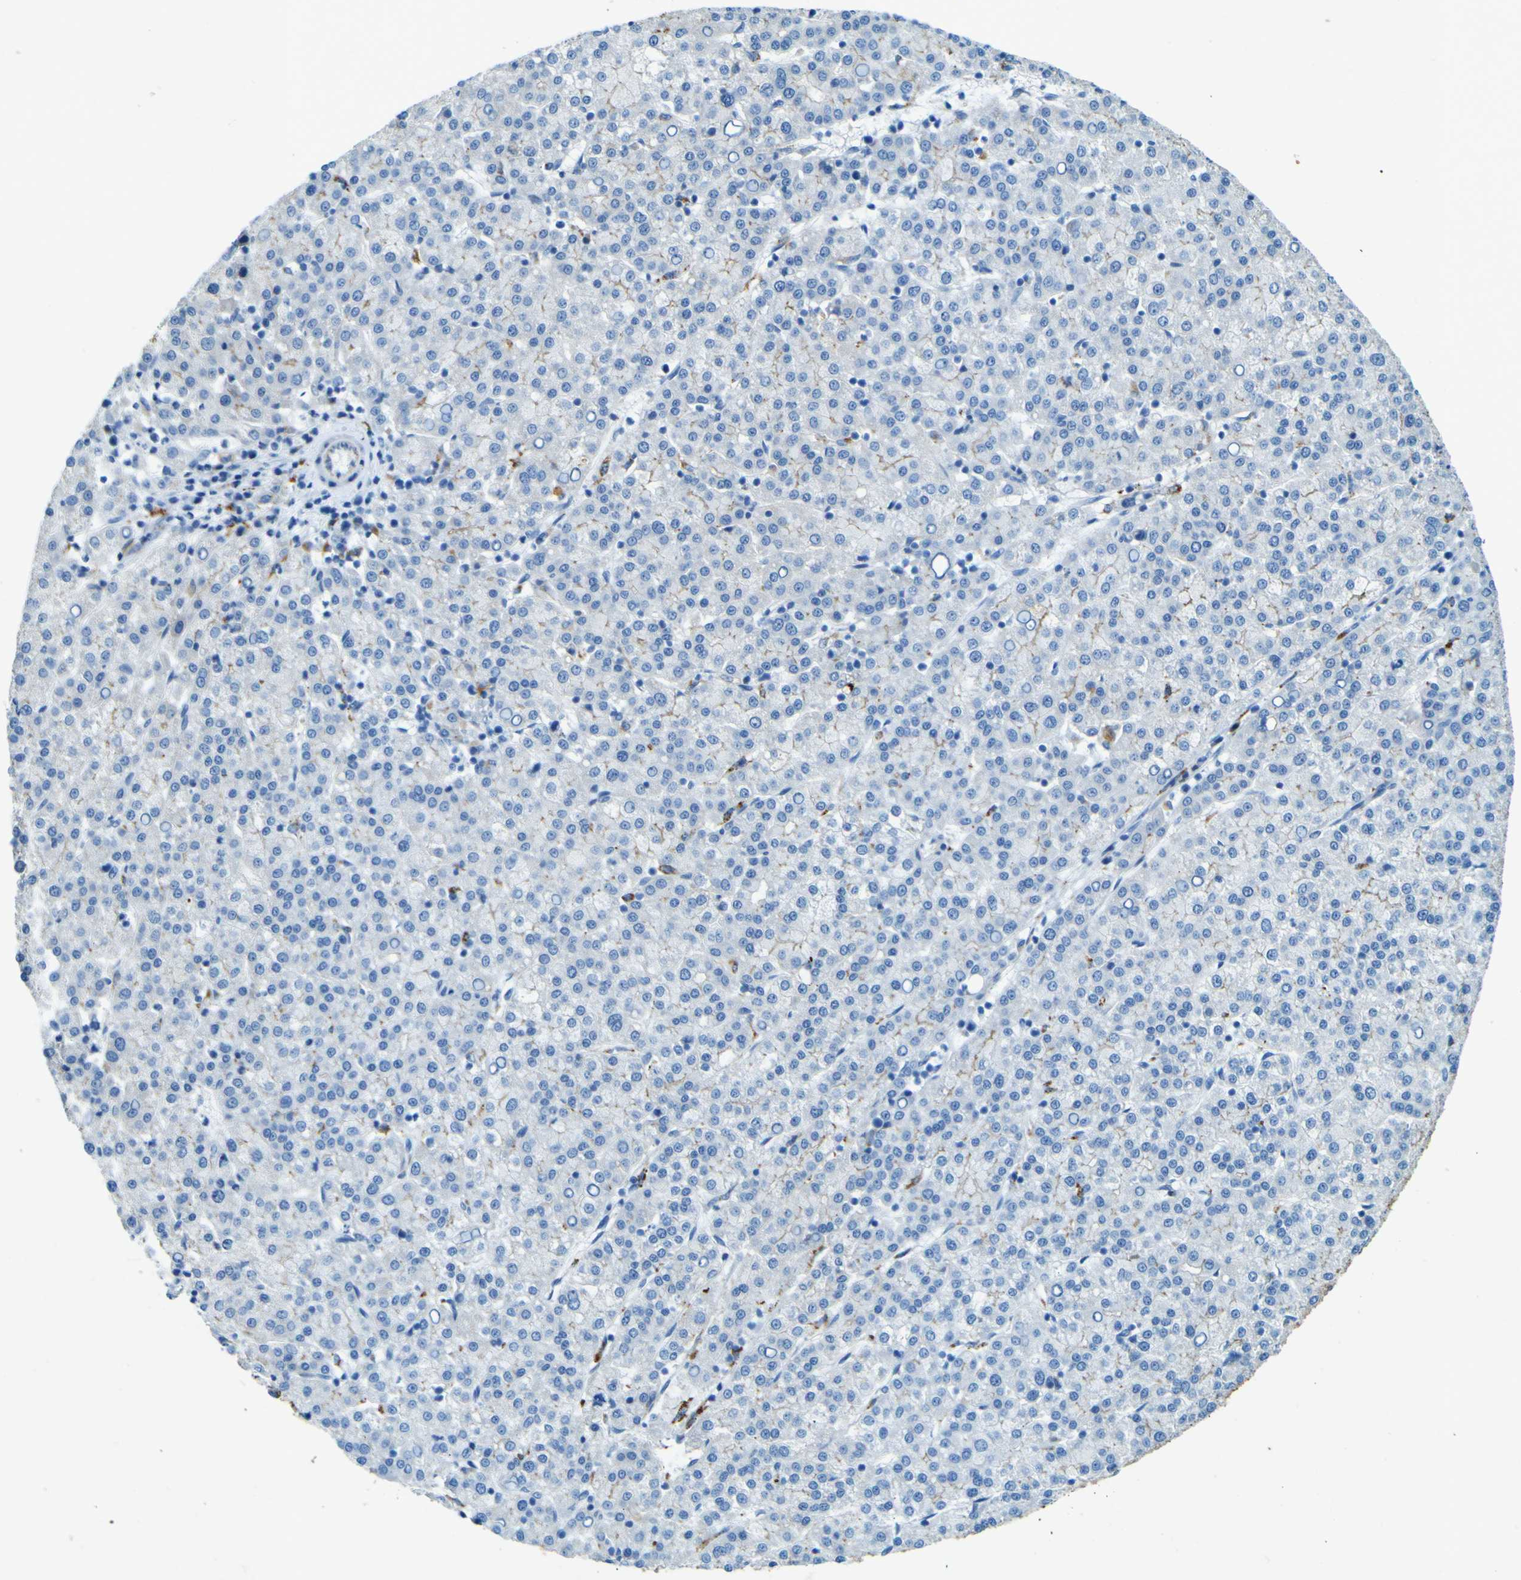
{"staining": {"intensity": "negative", "quantity": "none", "location": "none"}, "tissue": "liver cancer", "cell_type": "Tumor cells", "image_type": "cancer", "snomed": [{"axis": "morphology", "description": "Carcinoma, Hepatocellular, NOS"}, {"axis": "topography", "description": "Liver"}], "caption": "Image shows no protein expression in tumor cells of liver hepatocellular carcinoma tissue. (DAB immunohistochemistry with hematoxylin counter stain).", "gene": "PDE9A", "patient": {"sex": "female", "age": 58}}